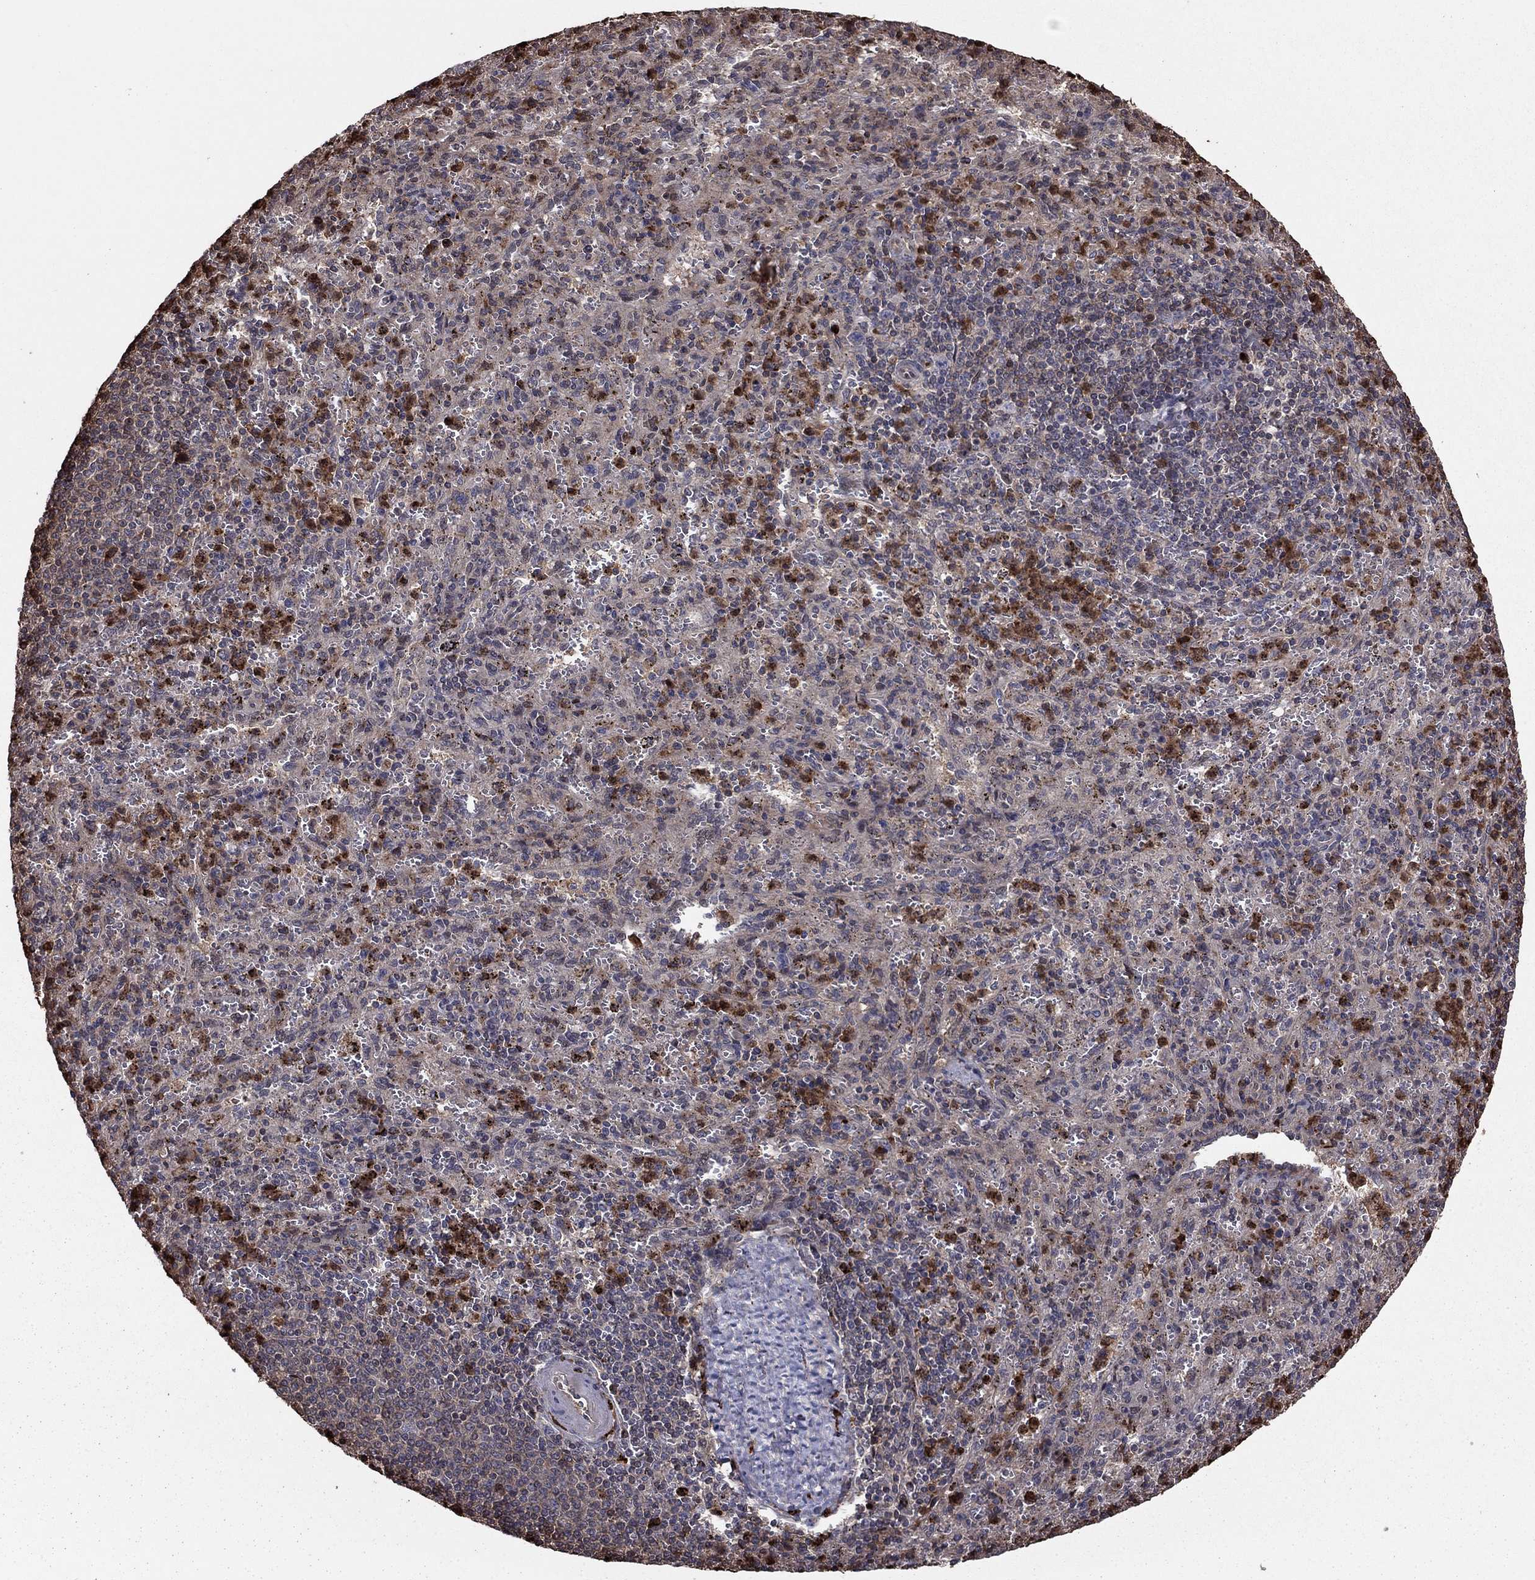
{"staining": {"intensity": "moderate", "quantity": "<25%", "location": "cytoplasmic/membranous"}, "tissue": "spleen", "cell_type": "Cells in red pulp", "image_type": "normal", "snomed": [{"axis": "morphology", "description": "Normal tissue, NOS"}, {"axis": "topography", "description": "Spleen"}], "caption": "A brown stain labels moderate cytoplasmic/membranous positivity of a protein in cells in red pulp of normal spleen. (IHC, brightfield microscopy, high magnification).", "gene": "GYG1", "patient": {"sex": "male", "age": 57}}